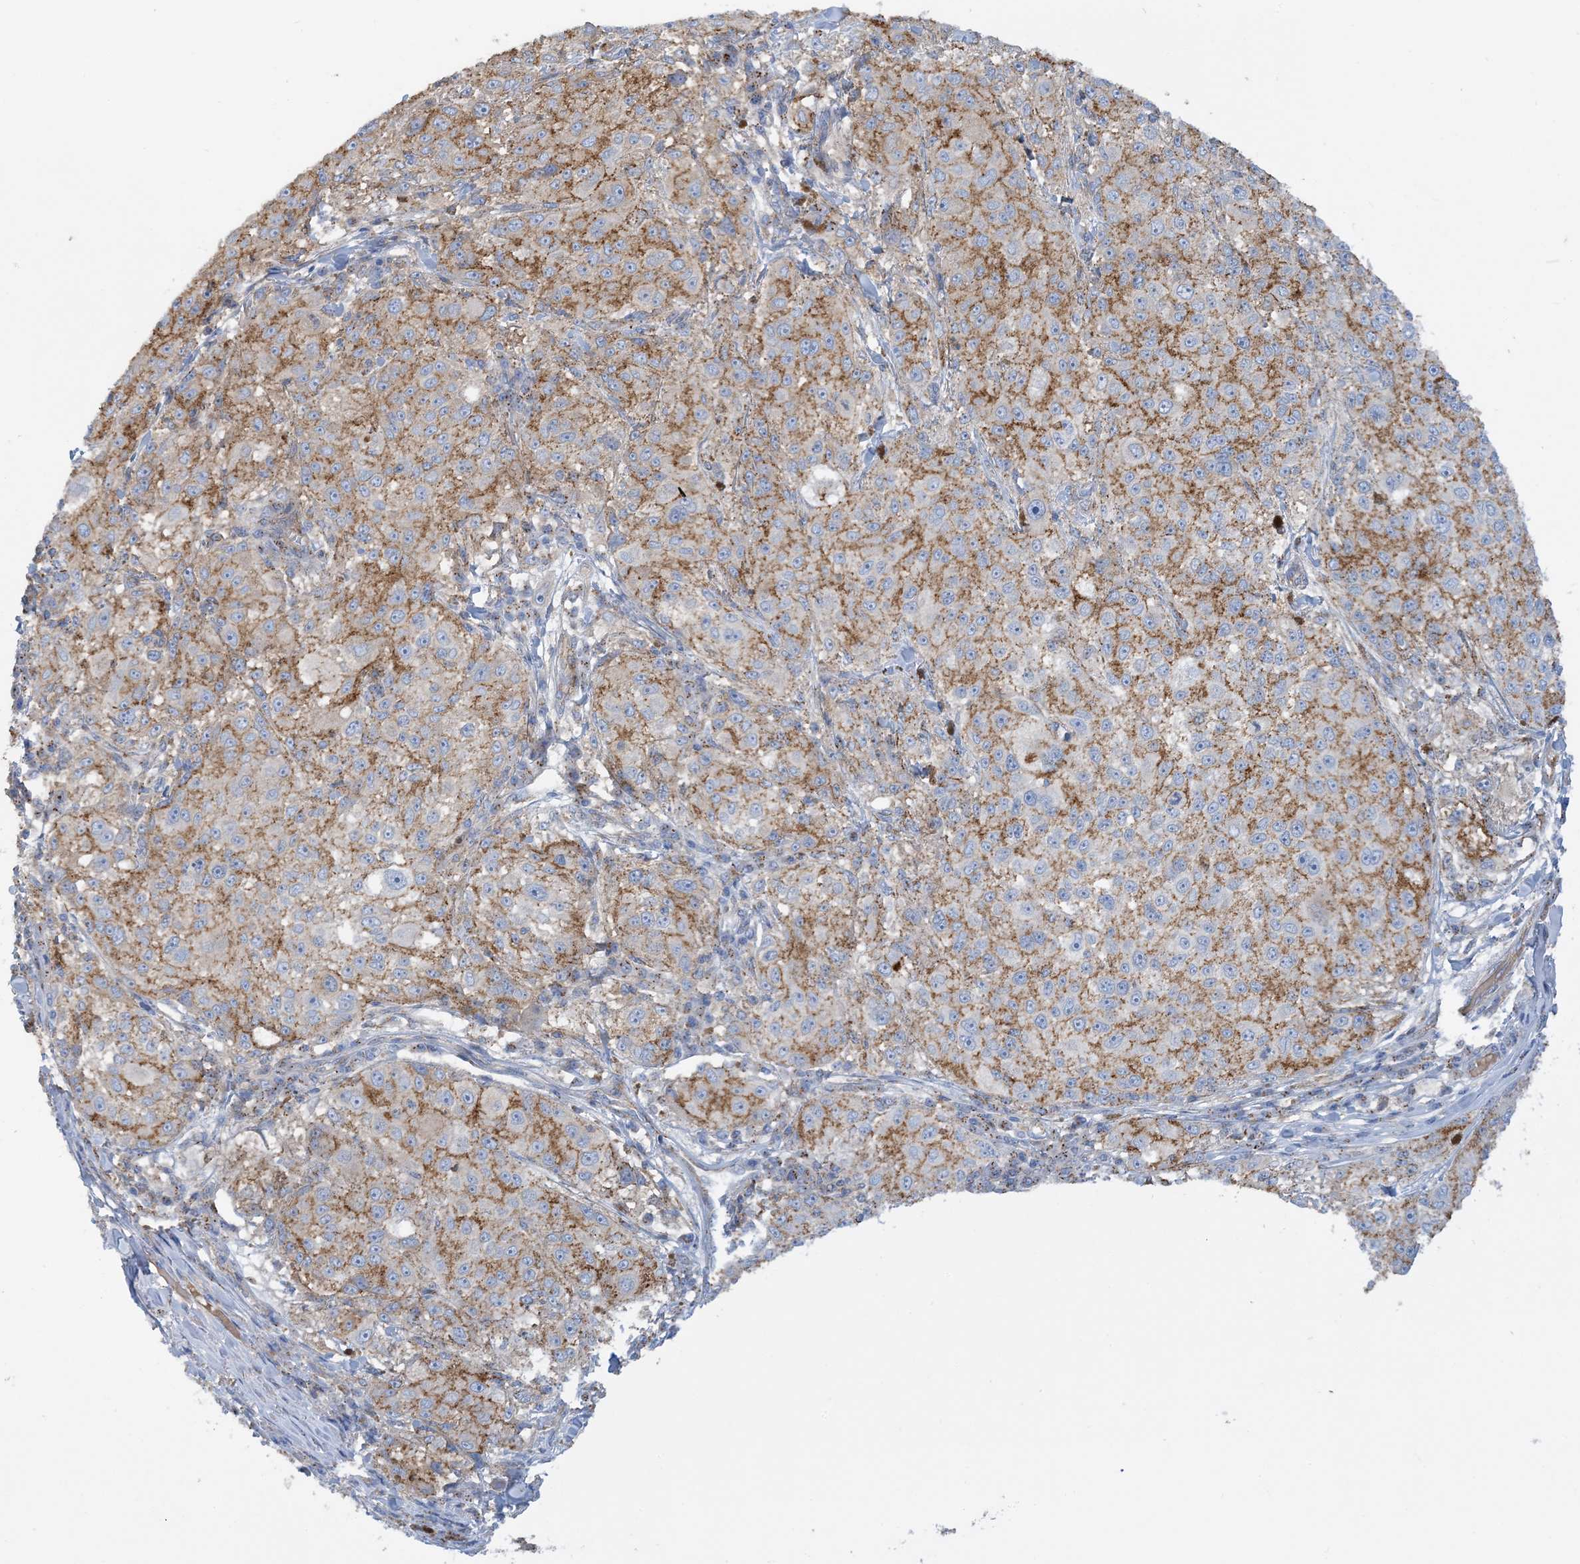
{"staining": {"intensity": "moderate", "quantity": "<25%", "location": "cytoplasmic/membranous"}, "tissue": "melanoma", "cell_type": "Tumor cells", "image_type": "cancer", "snomed": [{"axis": "morphology", "description": "Necrosis, NOS"}, {"axis": "morphology", "description": "Malignant melanoma, NOS"}, {"axis": "topography", "description": "Skin"}], "caption": "Protein expression analysis of human melanoma reveals moderate cytoplasmic/membranous staining in approximately <25% of tumor cells.", "gene": "CALHM5", "patient": {"sex": "female", "age": 87}}